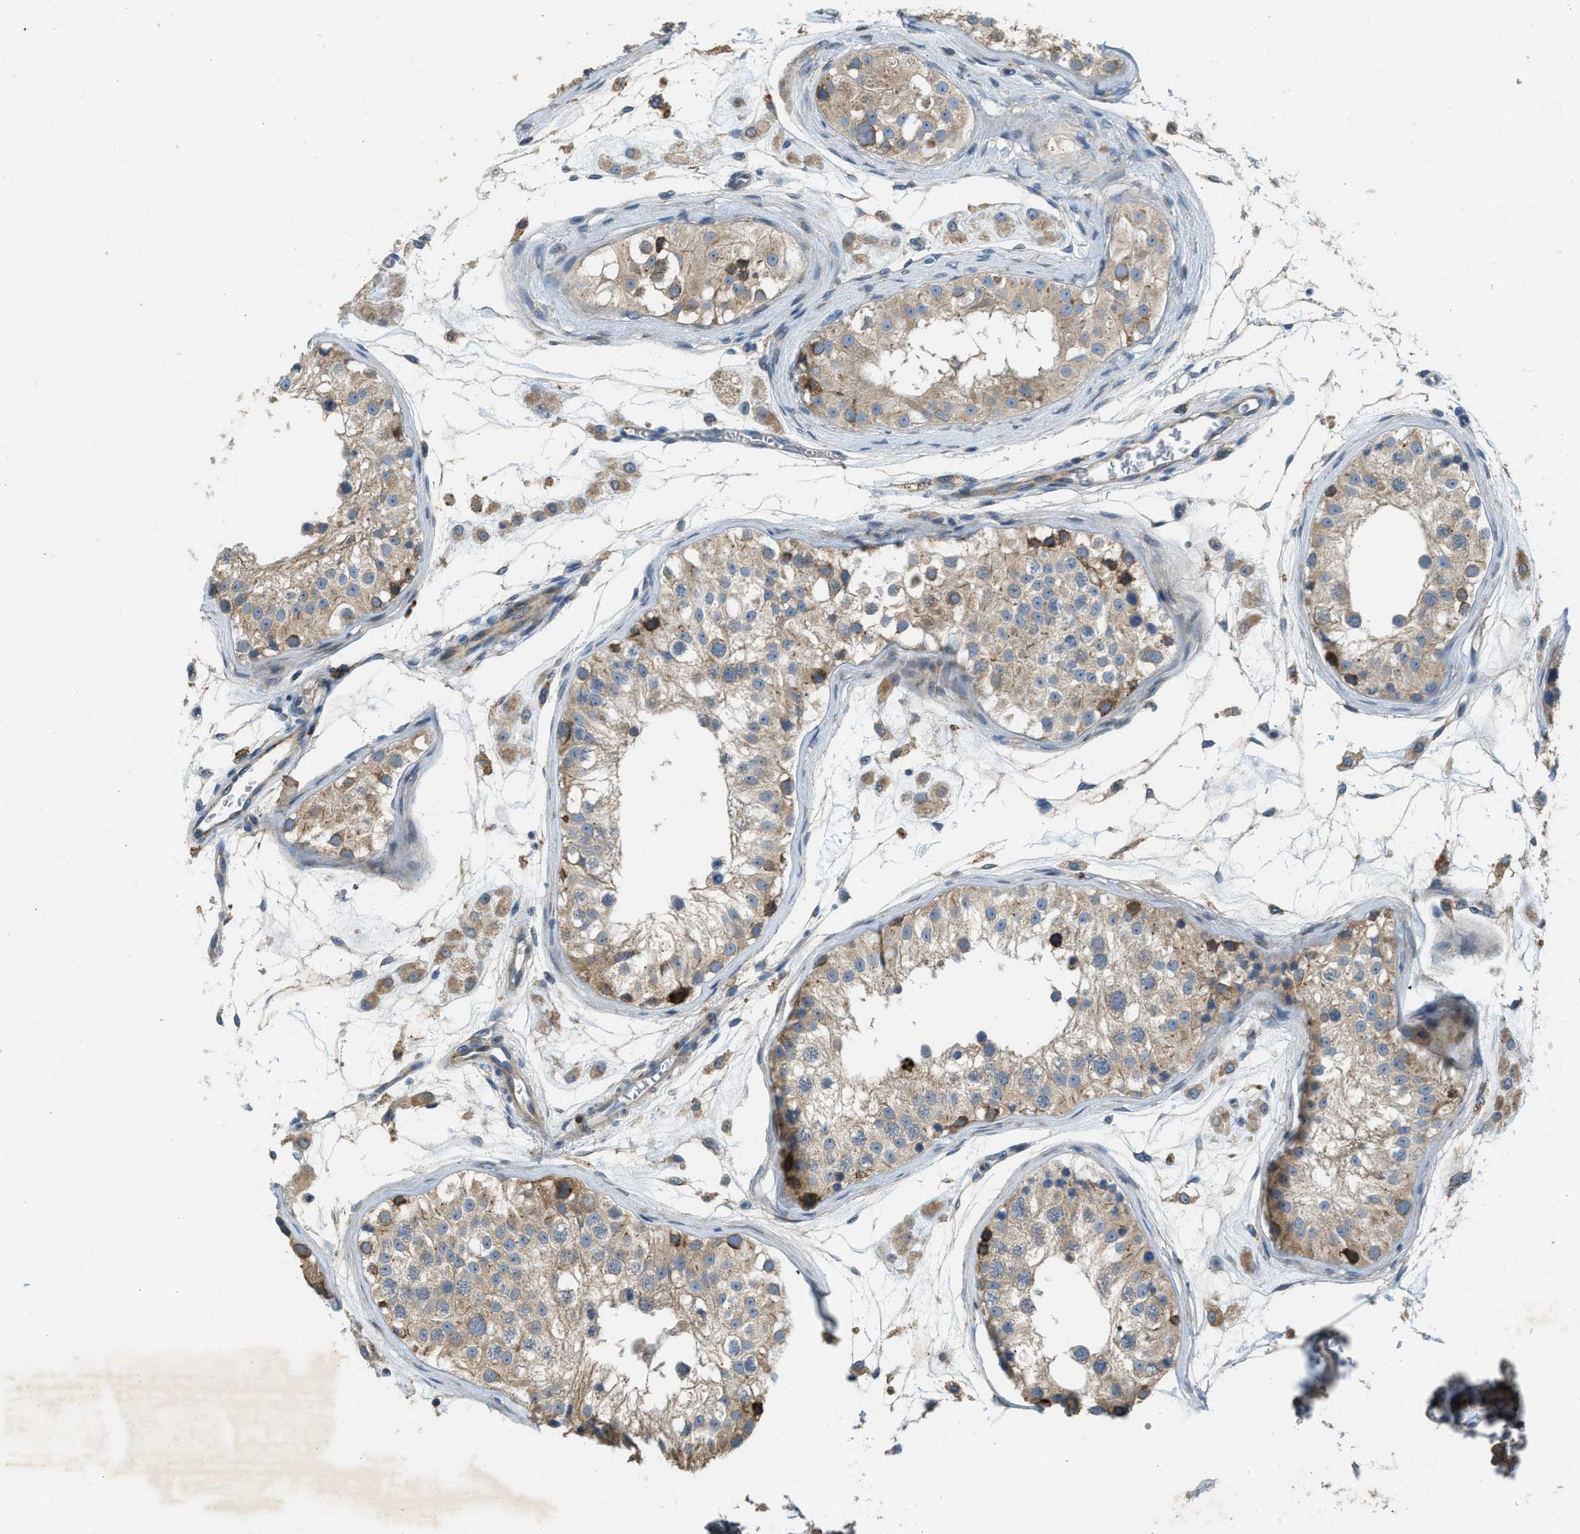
{"staining": {"intensity": "moderate", "quantity": "25%-75%", "location": "cytoplasmic/membranous"}, "tissue": "testis", "cell_type": "Cells in seminiferous ducts", "image_type": "normal", "snomed": [{"axis": "morphology", "description": "Normal tissue, NOS"}, {"axis": "morphology", "description": "Adenocarcinoma, metastatic, NOS"}, {"axis": "topography", "description": "Testis"}], "caption": "IHC histopathology image of benign testis: human testis stained using immunohistochemistry shows medium levels of moderate protein expression localized specifically in the cytoplasmic/membranous of cells in seminiferous ducts, appearing as a cytoplasmic/membranous brown color.", "gene": "TMEM68", "patient": {"sex": "male", "age": 26}}